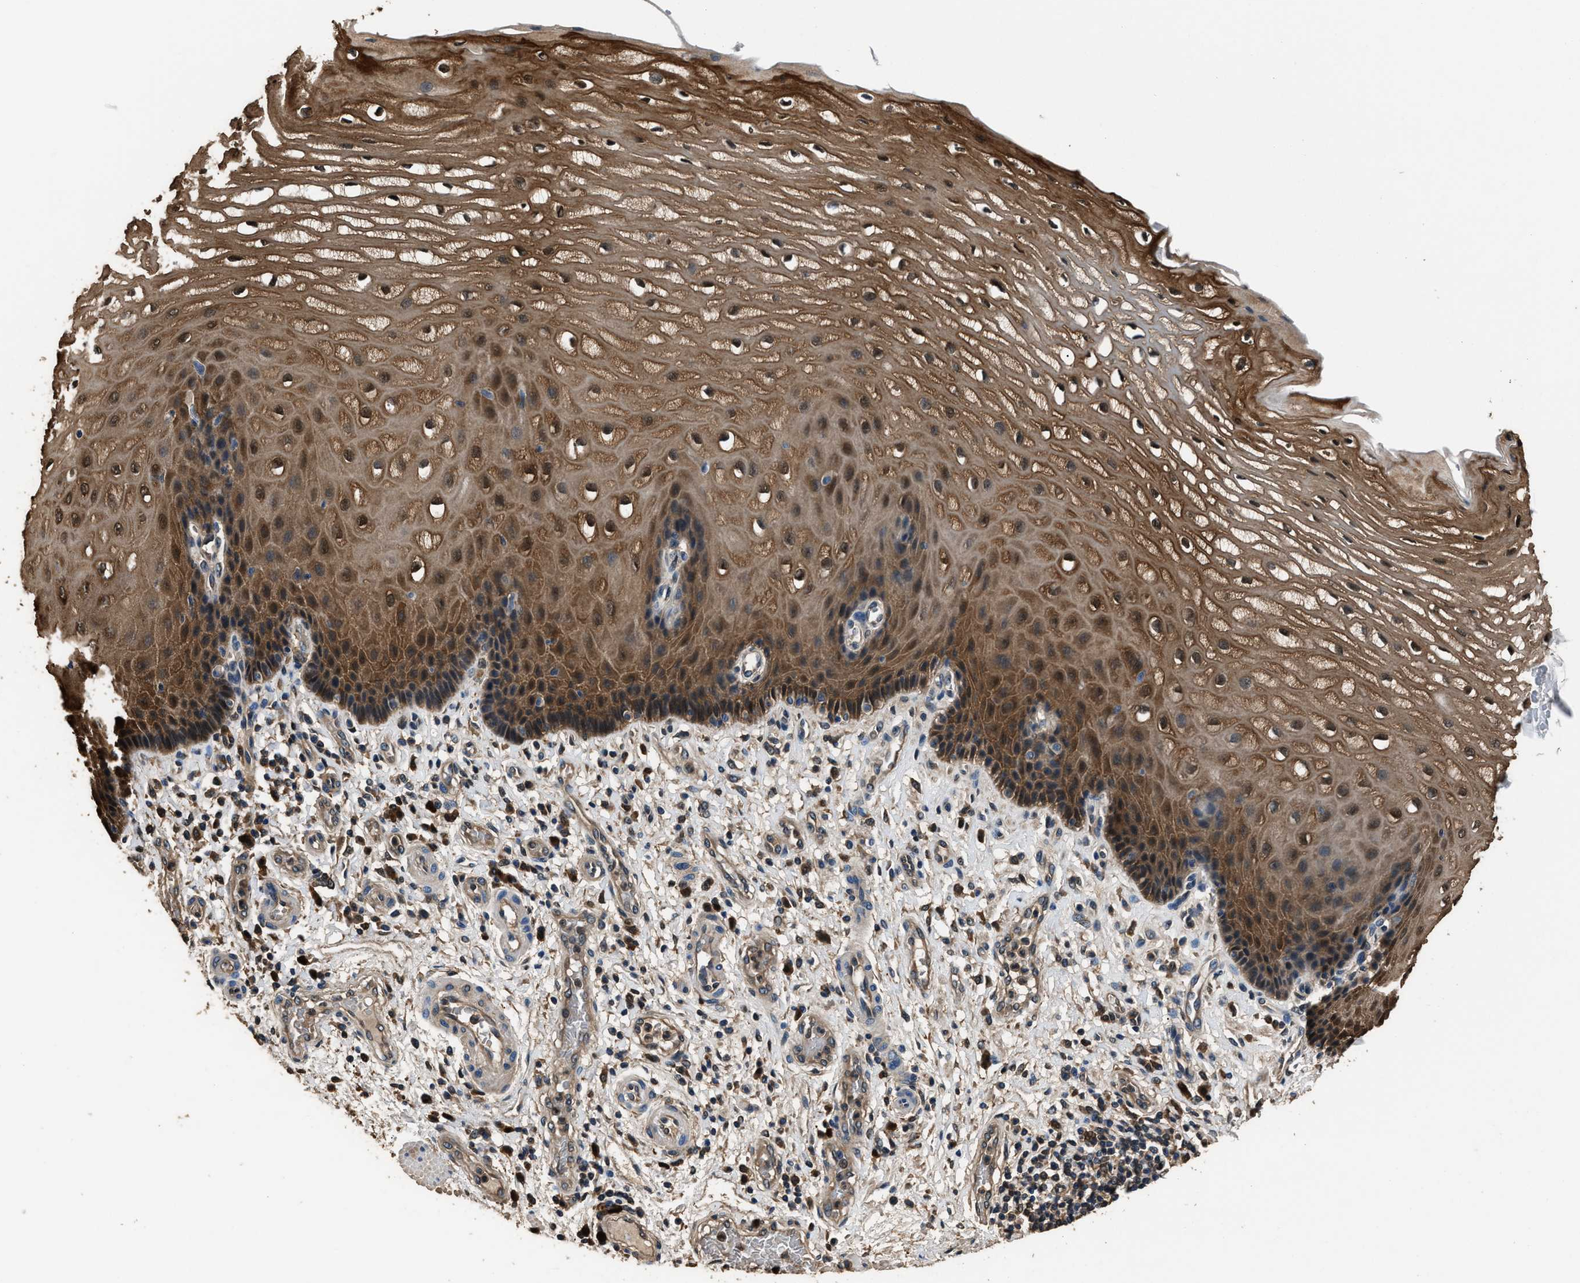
{"staining": {"intensity": "moderate", "quantity": ">75%", "location": "cytoplasmic/membranous,nuclear"}, "tissue": "esophagus", "cell_type": "Squamous epithelial cells", "image_type": "normal", "snomed": [{"axis": "morphology", "description": "Normal tissue, NOS"}, {"axis": "topography", "description": "Esophagus"}], "caption": "DAB (3,3'-diaminobenzidine) immunohistochemical staining of benign human esophagus reveals moderate cytoplasmic/membranous,nuclear protein staining in approximately >75% of squamous epithelial cells.", "gene": "GSTP1", "patient": {"sex": "male", "age": 54}}